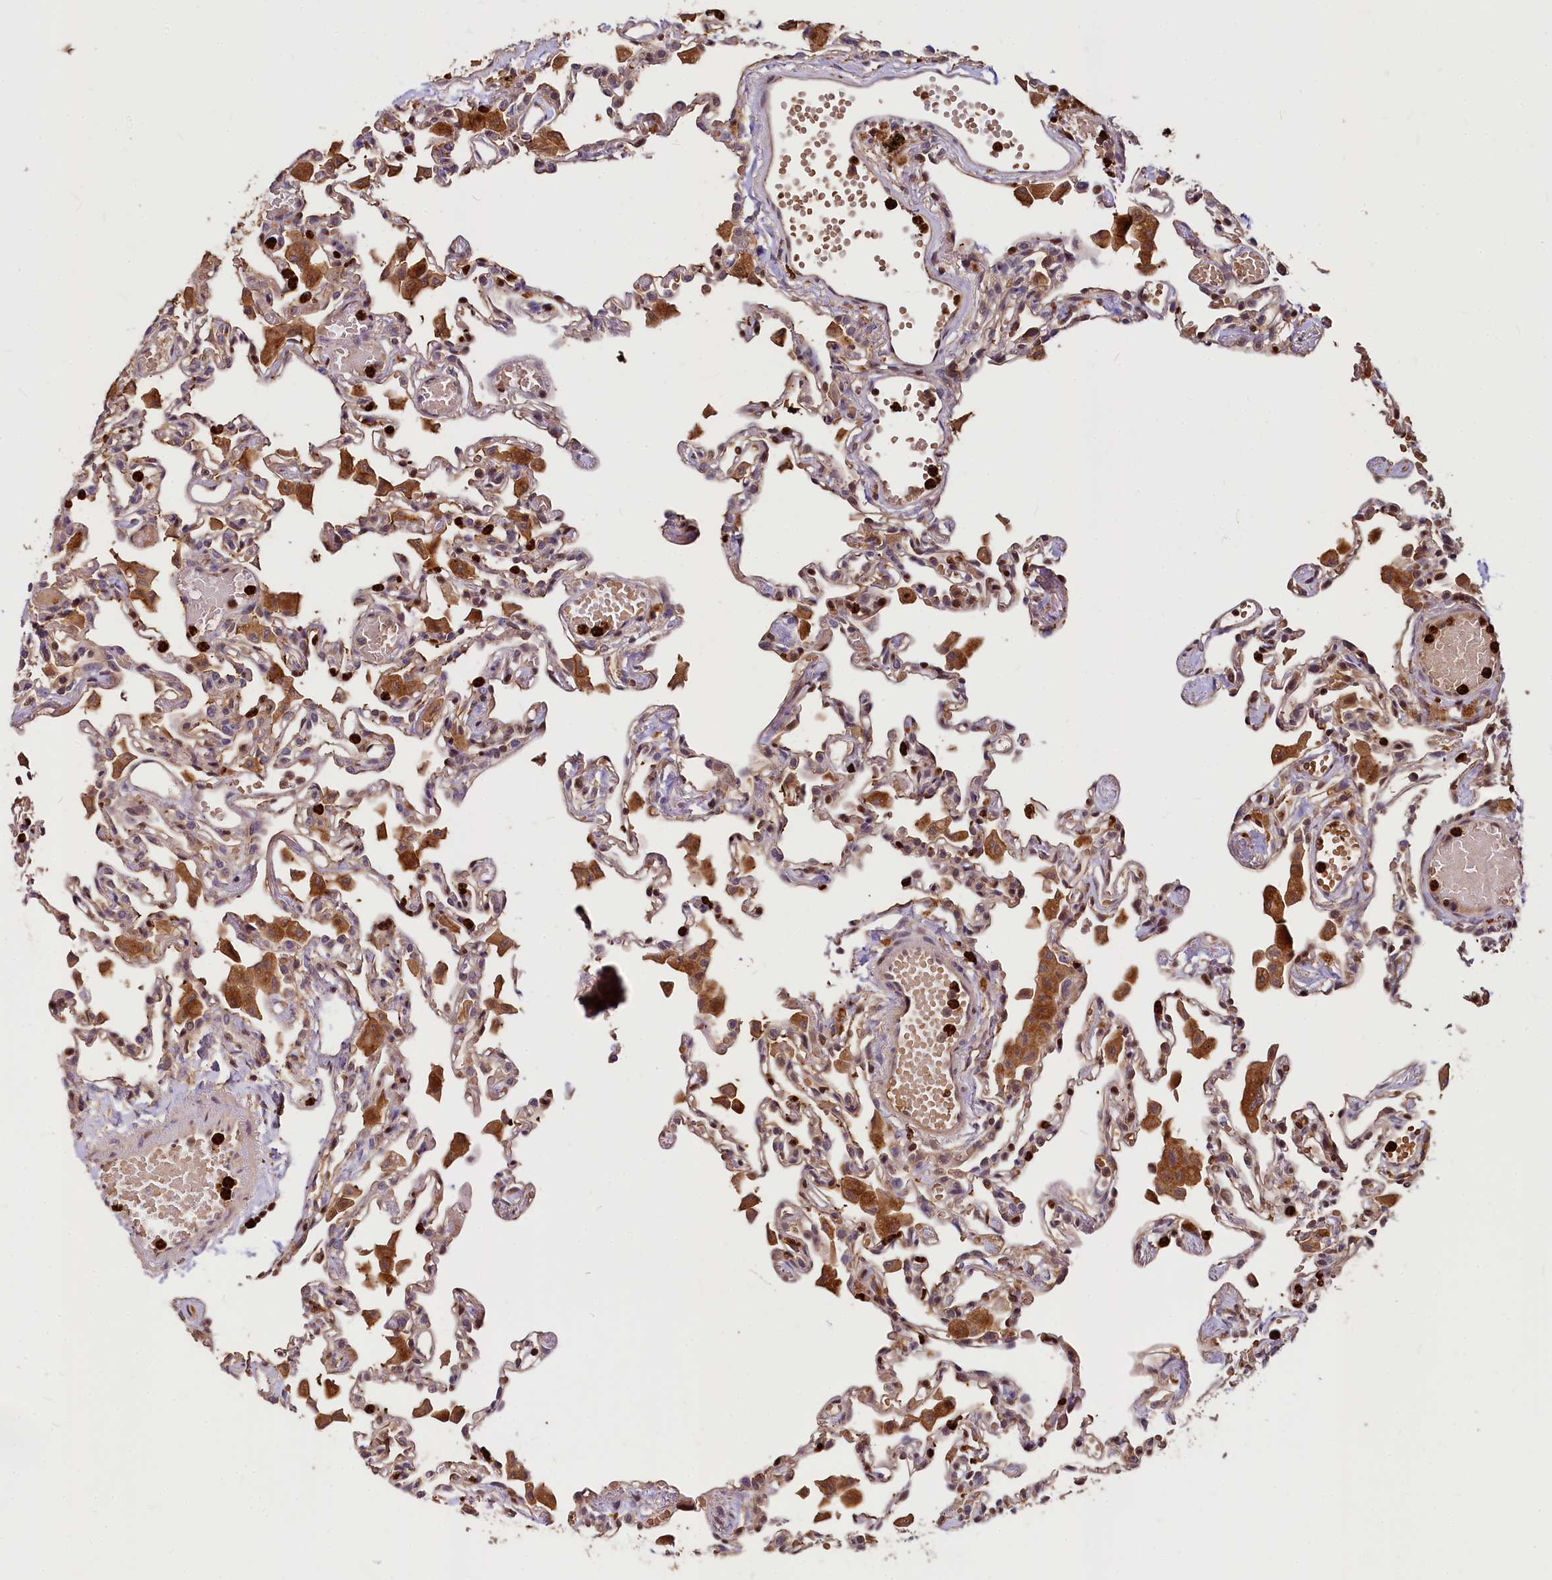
{"staining": {"intensity": "moderate", "quantity": ">75%", "location": "cytoplasmic/membranous"}, "tissue": "lung", "cell_type": "Alveolar cells", "image_type": "normal", "snomed": [{"axis": "morphology", "description": "Normal tissue, NOS"}, {"axis": "topography", "description": "Bronchus"}, {"axis": "topography", "description": "Lung"}], "caption": "This is a photomicrograph of immunohistochemistry (IHC) staining of normal lung, which shows moderate positivity in the cytoplasmic/membranous of alveolar cells.", "gene": "ATG101", "patient": {"sex": "female", "age": 49}}